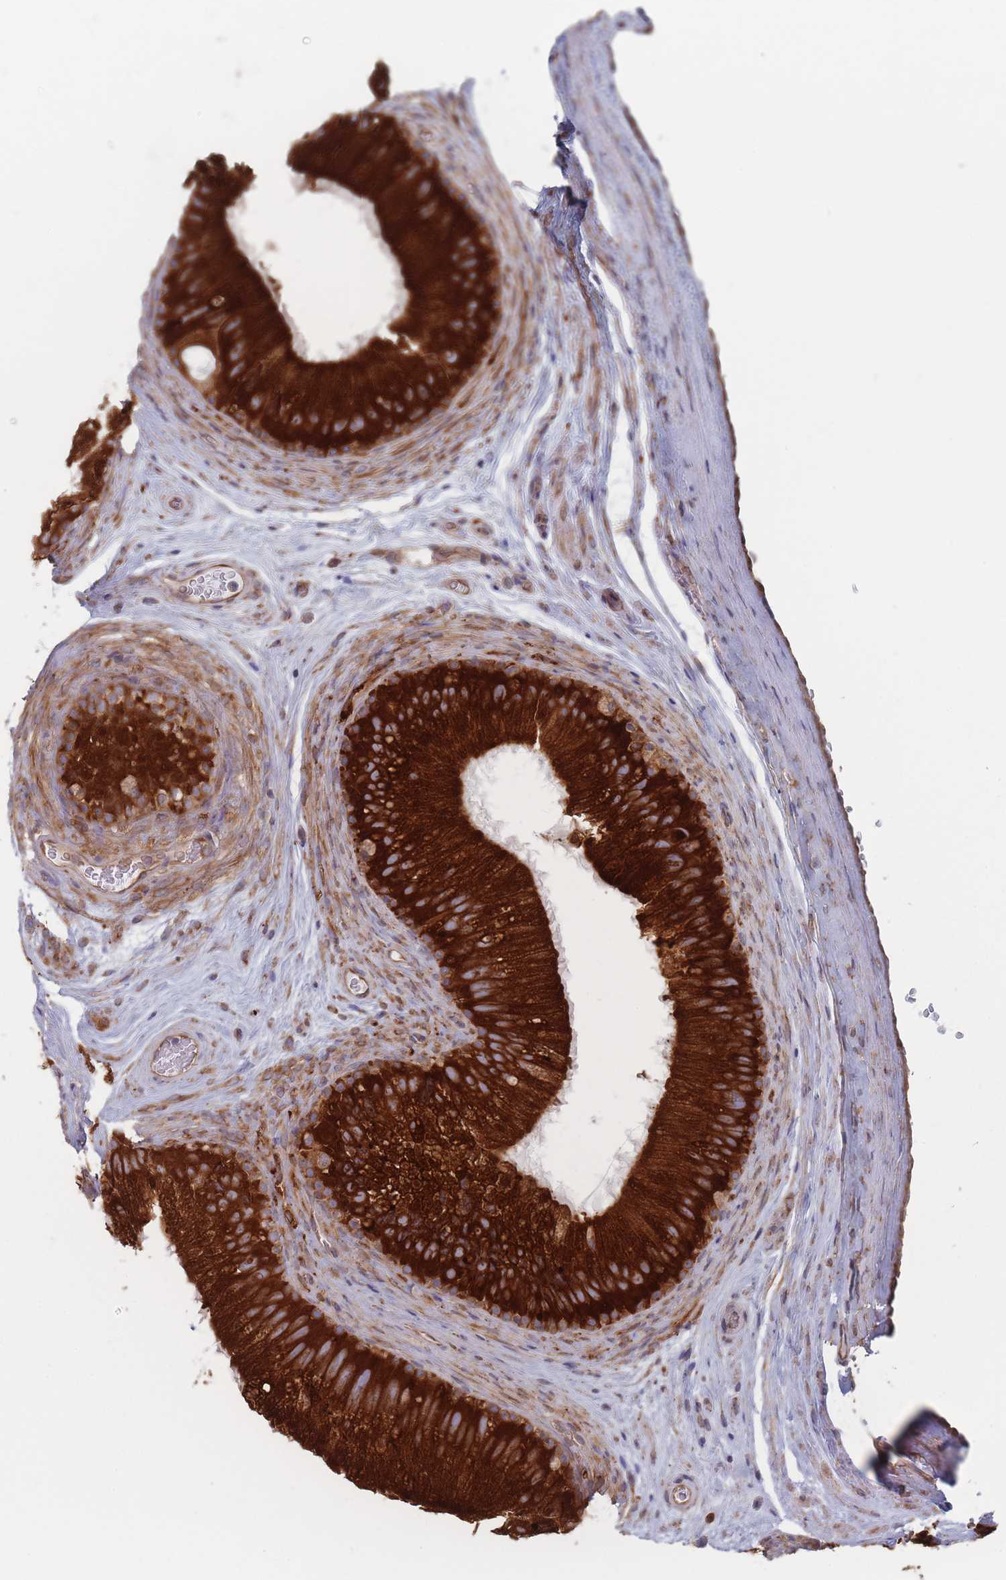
{"staining": {"intensity": "strong", "quantity": ">75%", "location": "cytoplasmic/membranous"}, "tissue": "epididymis", "cell_type": "Glandular cells", "image_type": "normal", "snomed": [{"axis": "morphology", "description": "Normal tissue, NOS"}, {"axis": "topography", "description": "Epididymis"}], "caption": "High-magnification brightfield microscopy of benign epididymis stained with DAB (3,3'-diaminobenzidine) (brown) and counterstained with hematoxylin (blue). glandular cells exhibit strong cytoplasmic/membranous staining is identified in approximately>75% of cells. (brown staining indicates protein expression, while blue staining denotes nuclei).", "gene": "KDSR", "patient": {"sex": "male", "age": 50}}